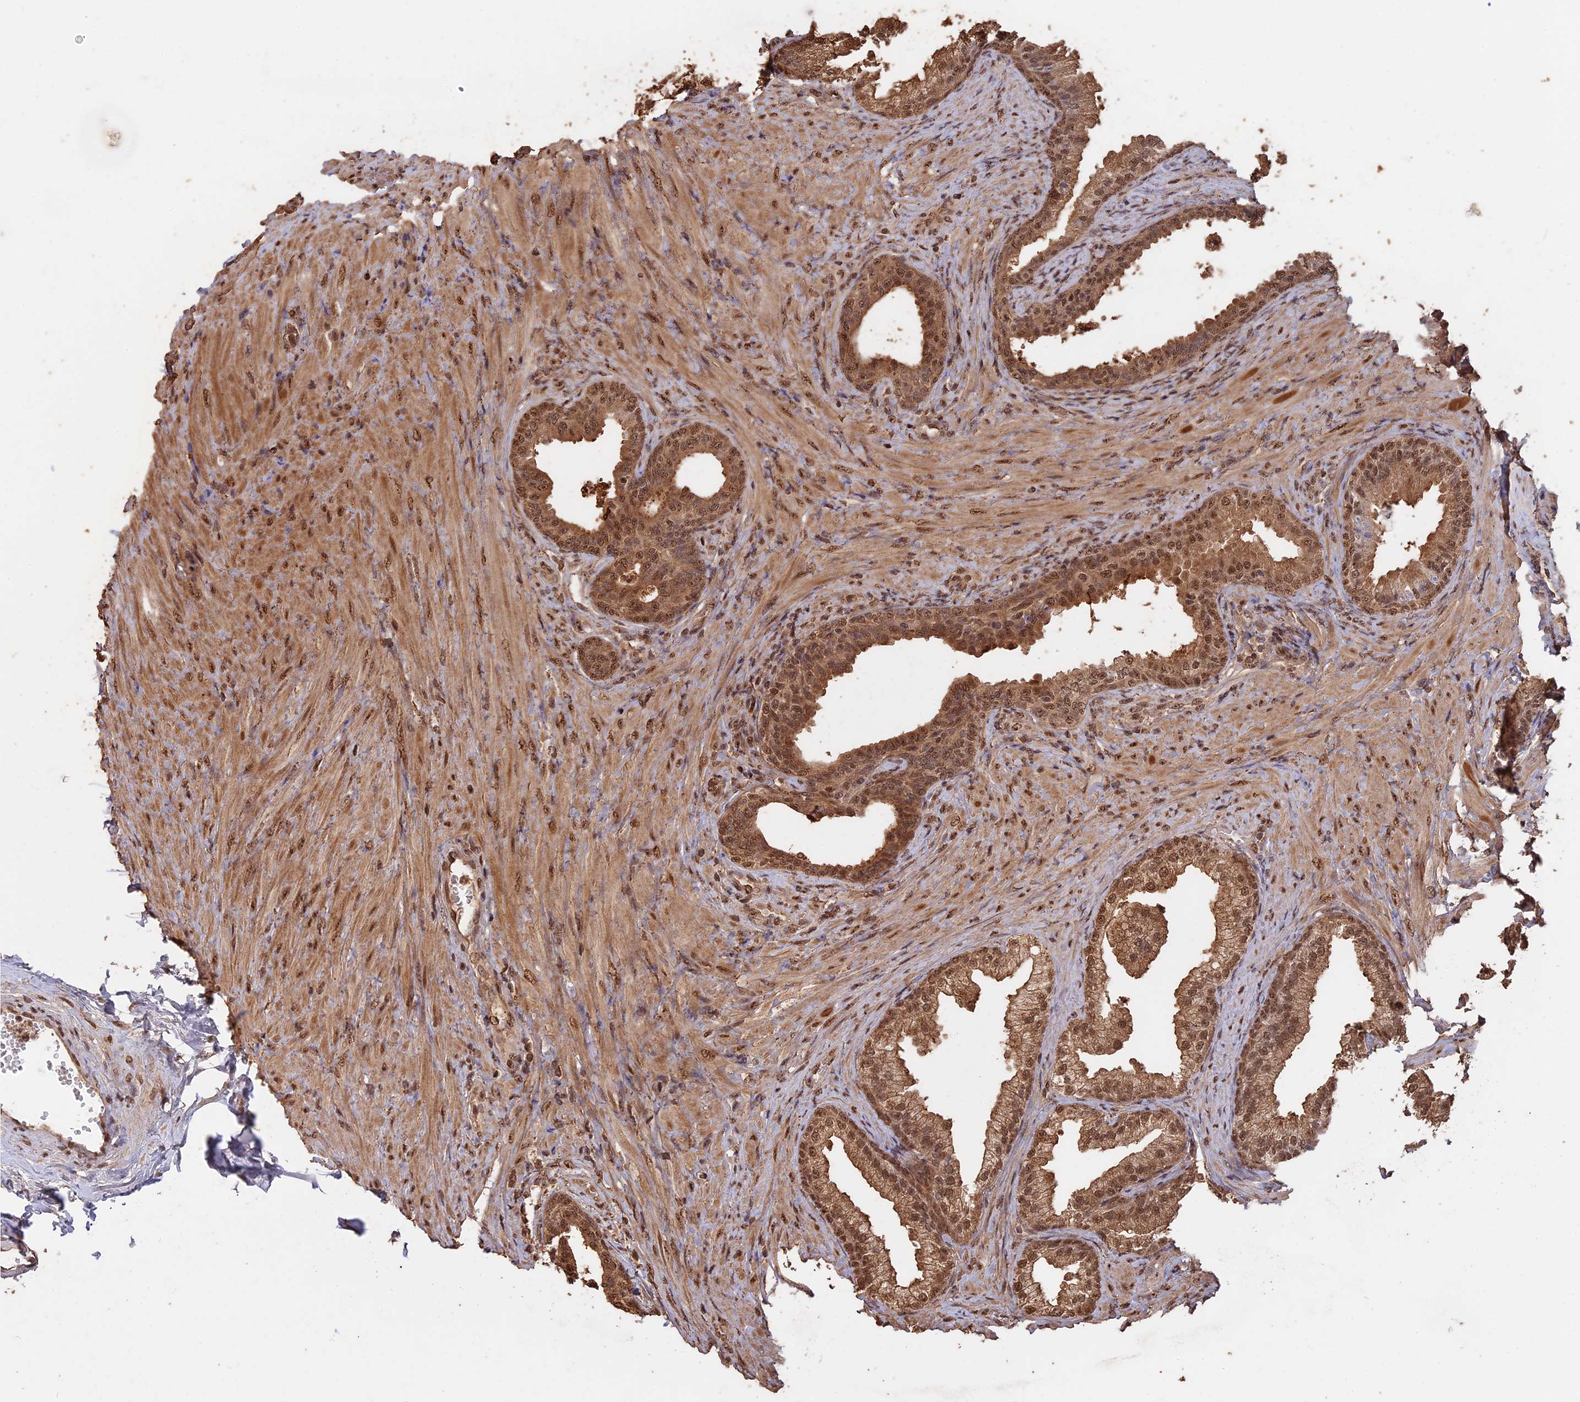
{"staining": {"intensity": "moderate", "quantity": ">75%", "location": "cytoplasmic/membranous,nuclear"}, "tissue": "prostate", "cell_type": "Glandular cells", "image_type": "normal", "snomed": [{"axis": "morphology", "description": "Normal tissue, NOS"}, {"axis": "topography", "description": "Prostate"}], "caption": "A brown stain highlights moderate cytoplasmic/membranous,nuclear staining of a protein in glandular cells of normal prostate. The staining is performed using DAB brown chromogen to label protein expression. The nuclei are counter-stained blue using hematoxylin.", "gene": "PSMC6", "patient": {"sex": "male", "age": 76}}